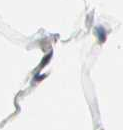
{"staining": {"intensity": "weak", "quantity": "25%-75%", "location": "nuclear"}, "tissue": "adipose tissue", "cell_type": "Adipocytes", "image_type": "normal", "snomed": [{"axis": "morphology", "description": "Normal tissue, NOS"}, {"axis": "topography", "description": "Breast"}, {"axis": "topography", "description": "Adipose tissue"}], "caption": "Protein expression analysis of normal human adipose tissue reveals weak nuclear positivity in about 25%-75% of adipocytes. (brown staining indicates protein expression, while blue staining denotes nuclei).", "gene": "ATXN1", "patient": {"sex": "female", "age": 25}}